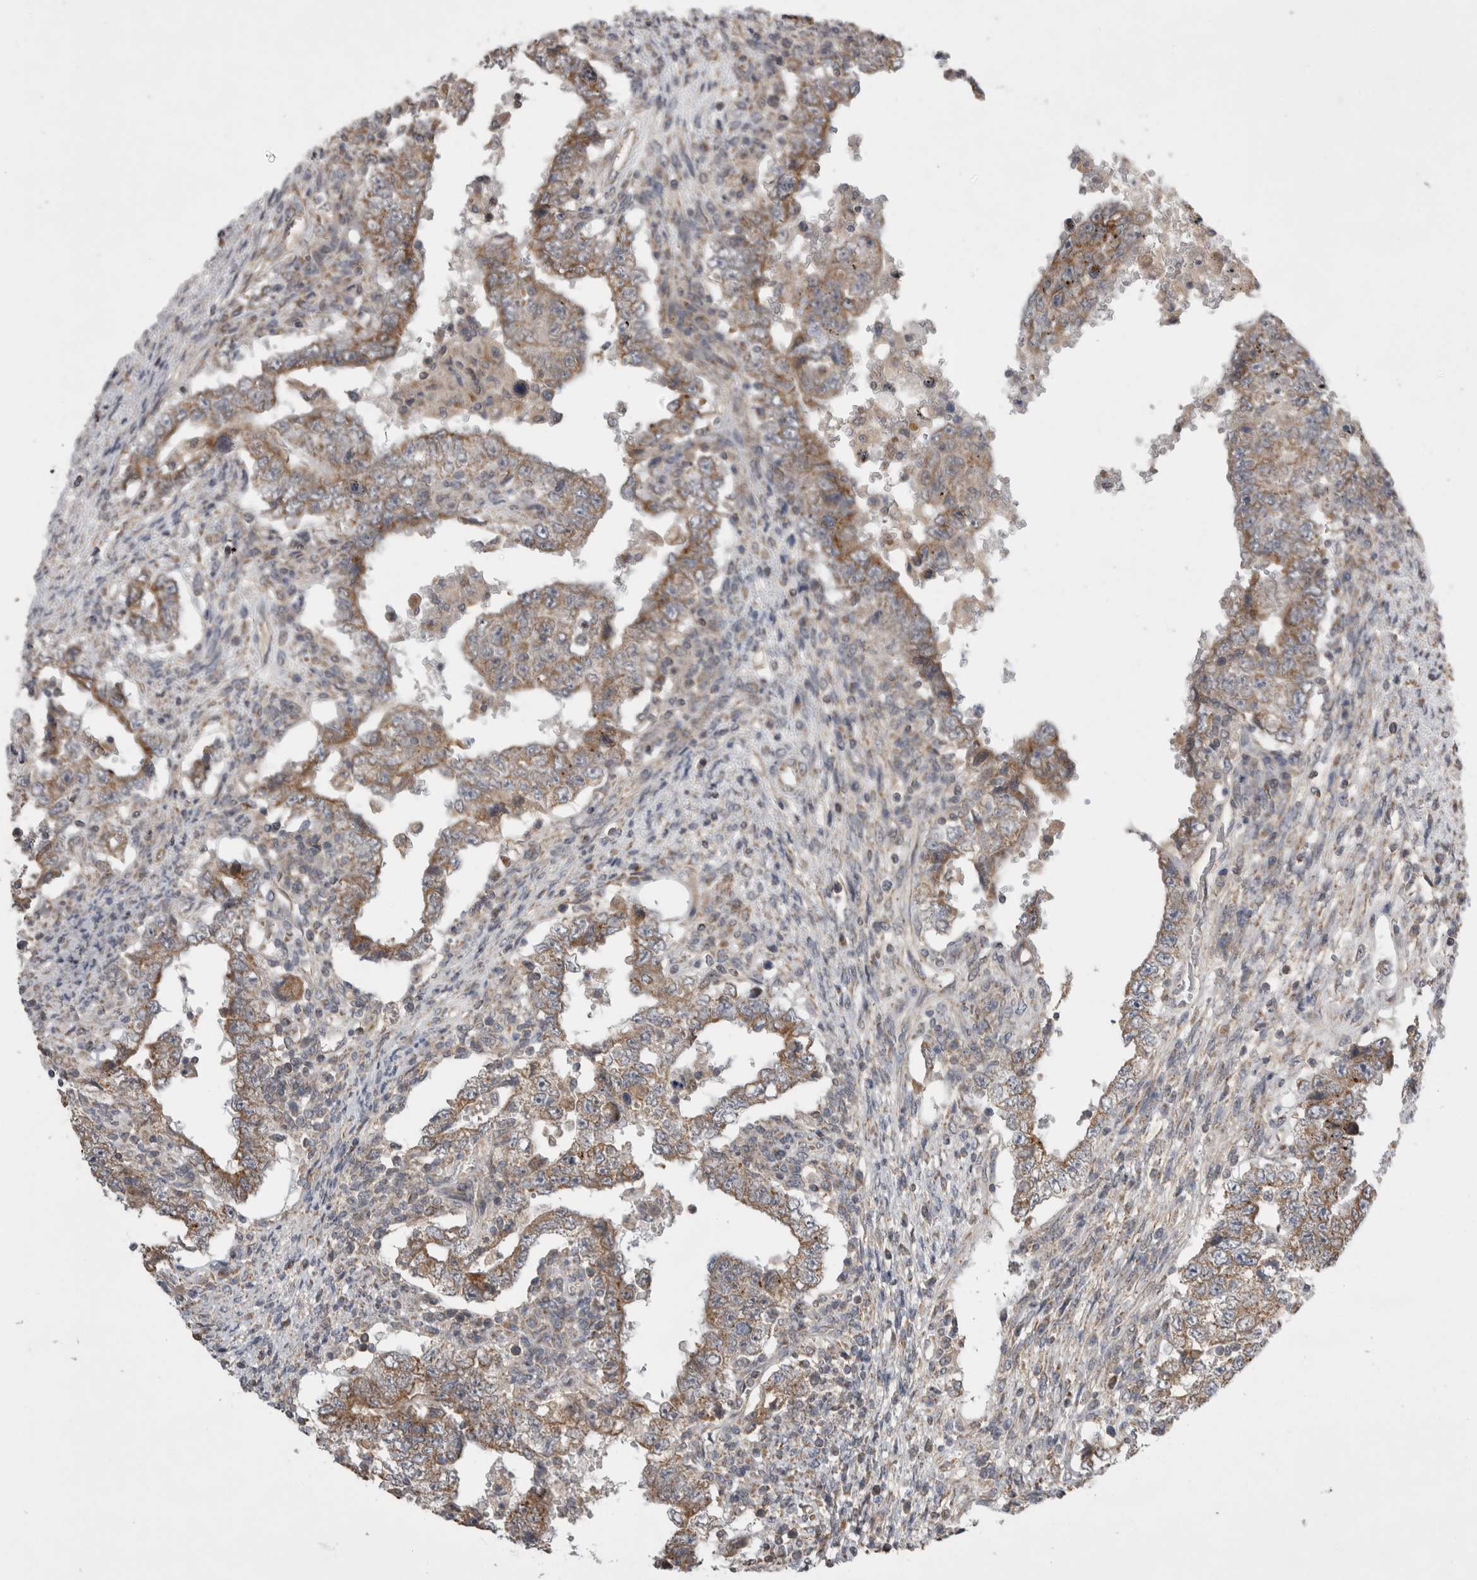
{"staining": {"intensity": "moderate", "quantity": ">75%", "location": "cytoplasmic/membranous"}, "tissue": "testis cancer", "cell_type": "Tumor cells", "image_type": "cancer", "snomed": [{"axis": "morphology", "description": "Carcinoma, Embryonal, NOS"}, {"axis": "topography", "description": "Testis"}], "caption": "Testis embryonal carcinoma stained with a protein marker displays moderate staining in tumor cells.", "gene": "KCNIP1", "patient": {"sex": "male", "age": 26}}